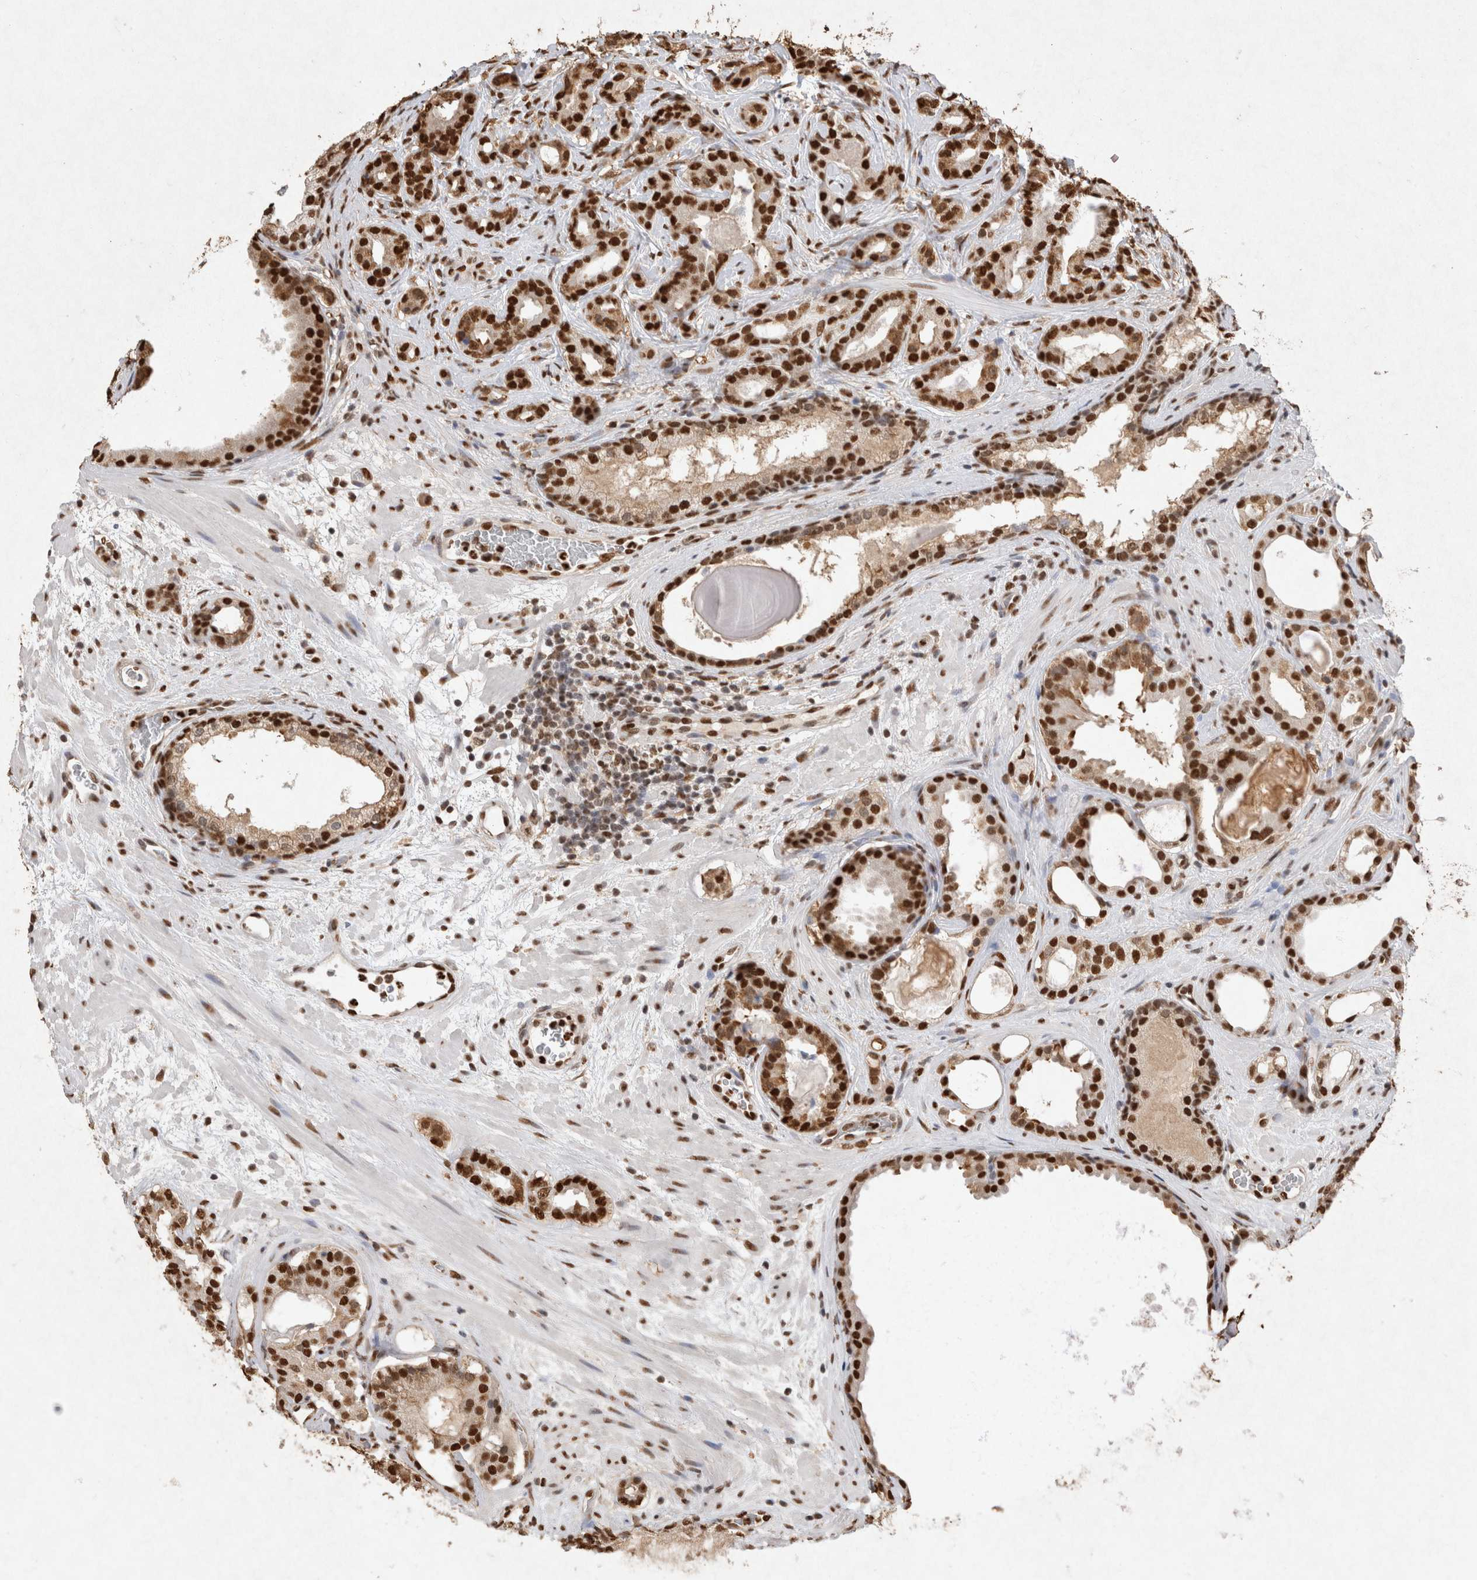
{"staining": {"intensity": "strong", "quantity": ">75%", "location": "cytoplasmic/membranous,nuclear"}, "tissue": "prostate cancer", "cell_type": "Tumor cells", "image_type": "cancer", "snomed": [{"axis": "morphology", "description": "Adenocarcinoma, High grade"}, {"axis": "topography", "description": "Prostate"}], "caption": "Immunohistochemical staining of prostate adenocarcinoma (high-grade) exhibits high levels of strong cytoplasmic/membranous and nuclear protein expression in approximately >75% of tumor cells.", "gene": "HDGF", "patient": {"sex": "male", "age": 60}}